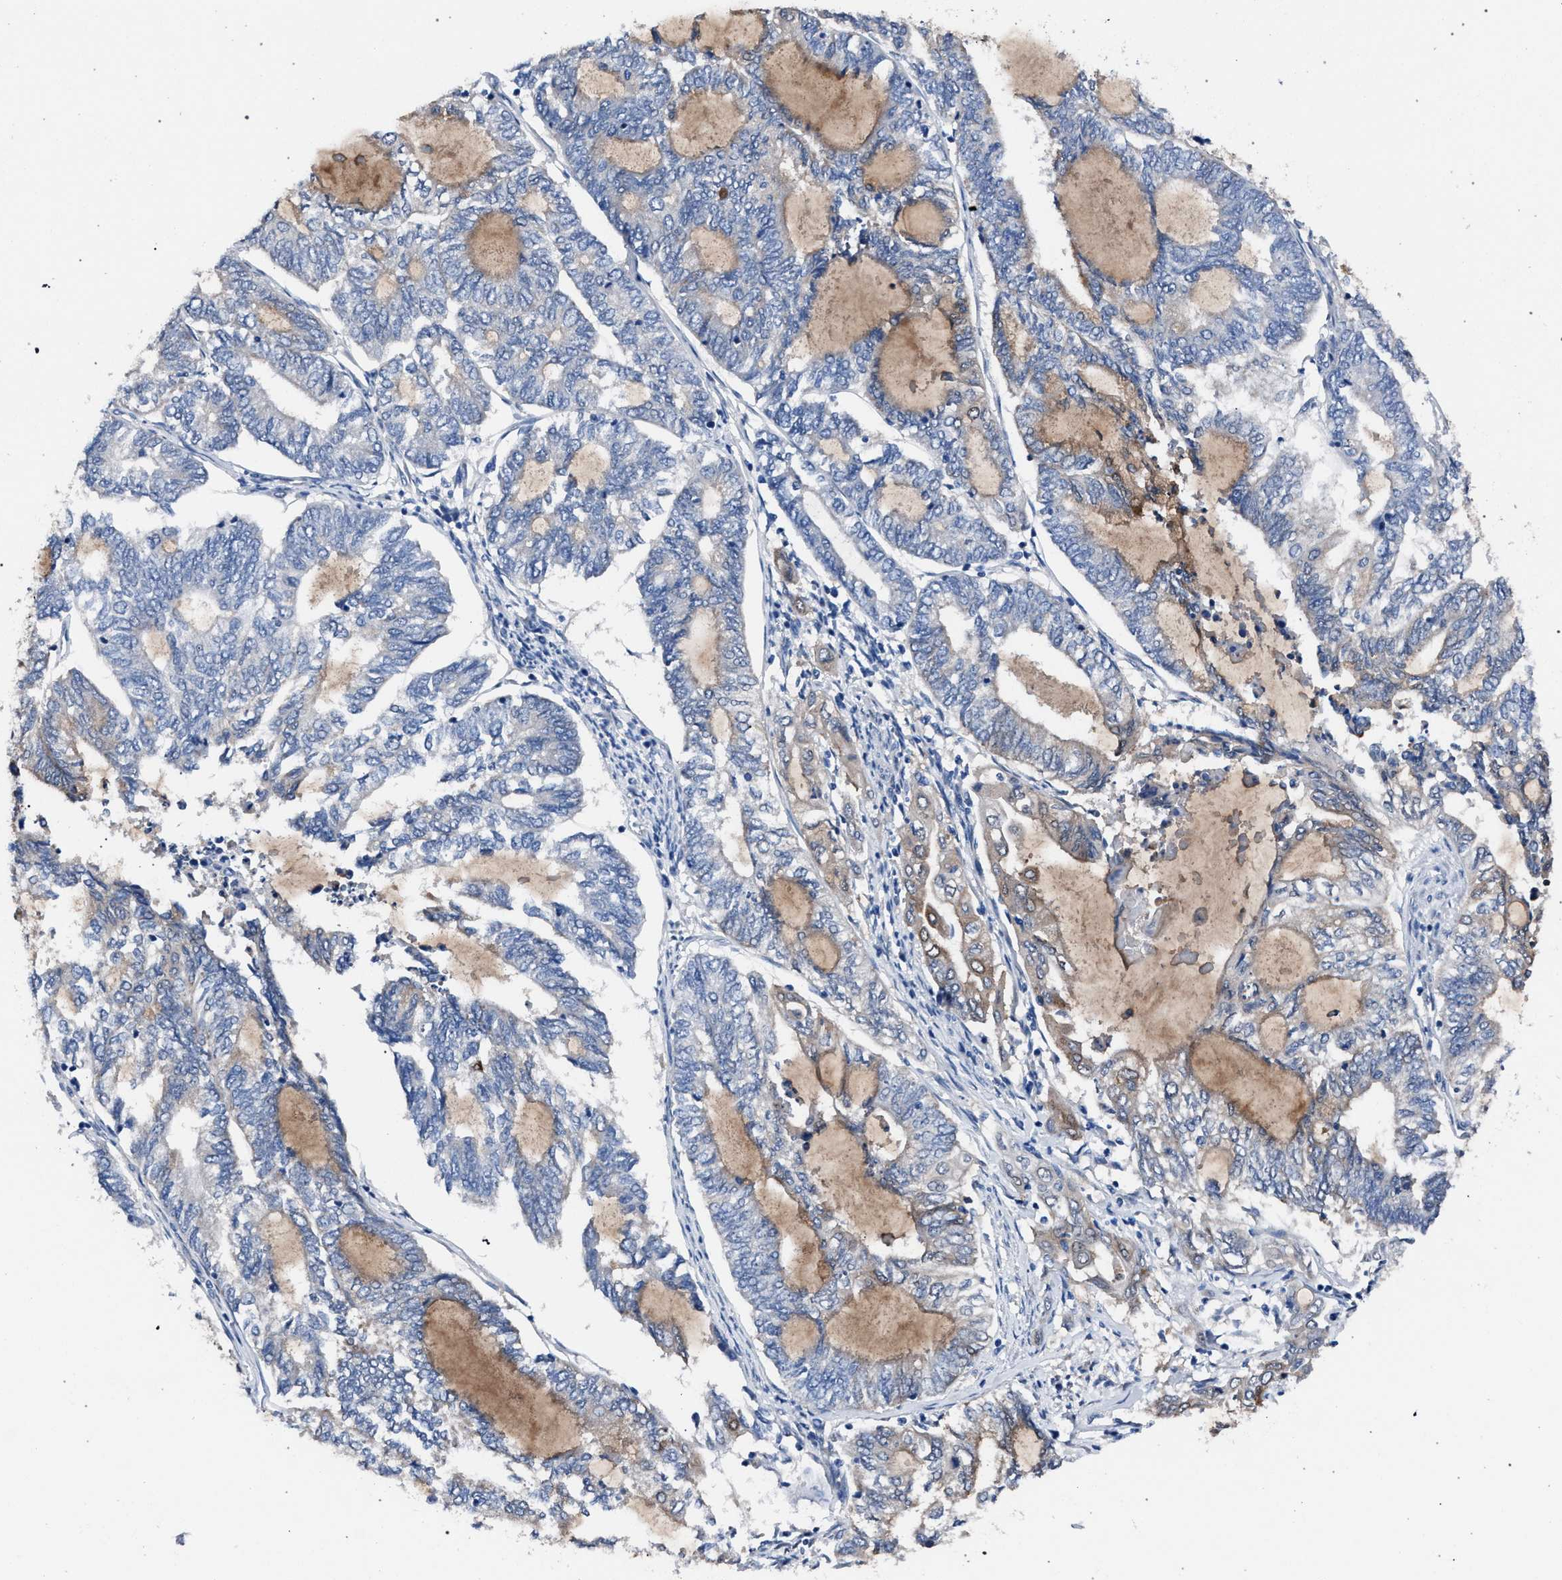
{"staining": {"intensity": "negative", "quantity": "none", "location": "none"}, "tissue": "endometrial cancer", "cell_type": "Tumor cells", "image_type": "cancer", "snomed": [{"axis": "morphology", "description": "Adenocarcinoma, NOS"}, {"axis": "topography", "description": "Uterus"}, {"axis": "topography", "description": "Endometrium"}], "caption": "The micrograph demonstrates no staining of tumor cells in endometrial cancer.", "gene": "CRYZ", "patient": {"sex": "female", "age": 70}}